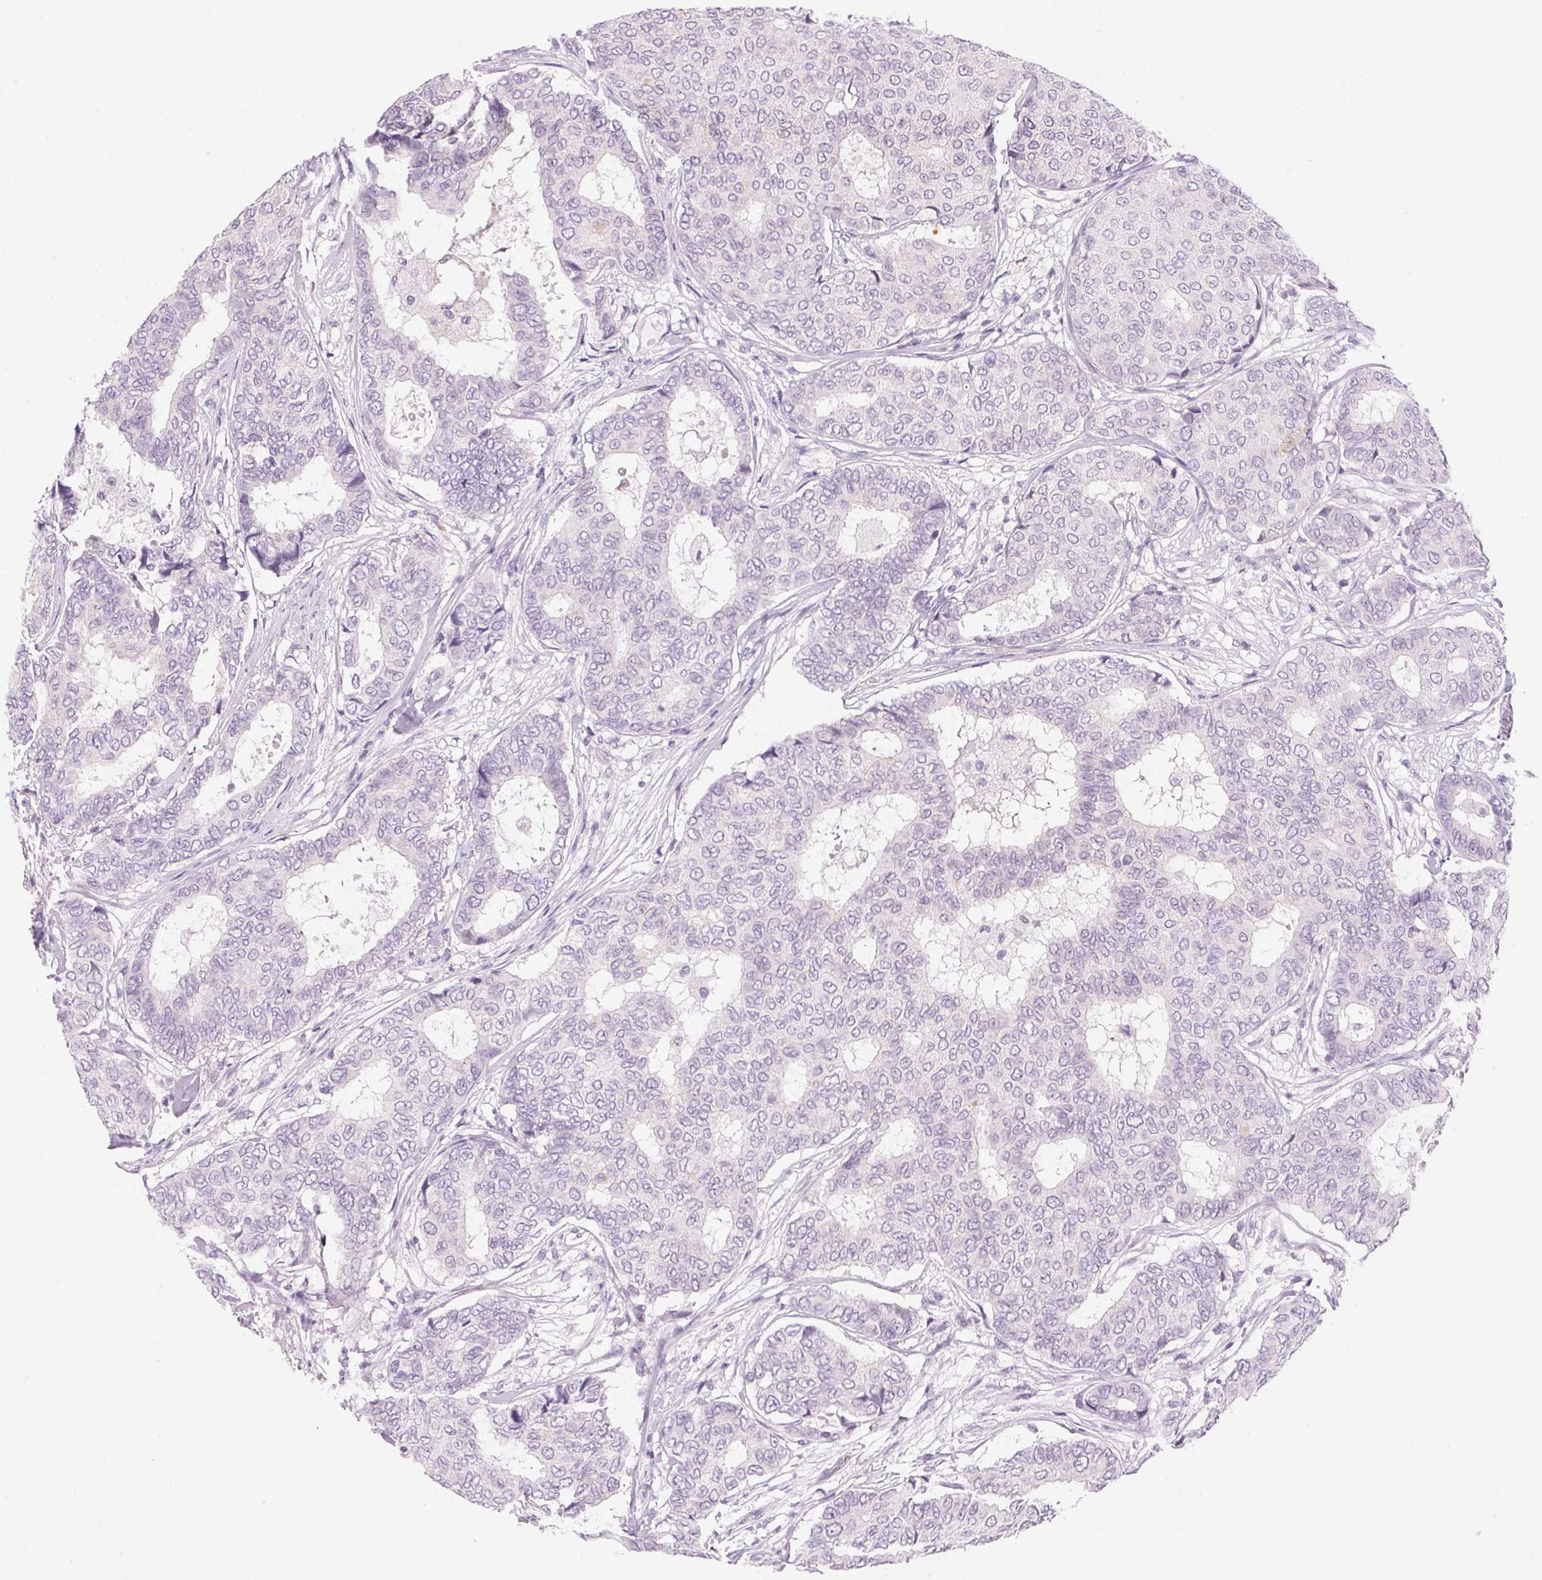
{"staining": {"intensity": "negative", "quantity": "none", "location": "none"}, "tissue": "breast cancer", "cell_type": "Tumor cells", "image_type": "cancer", "snomed": [{"axis": "morphology", "description": "Duct carcinoma"}, {"axis": "topography", "description": "Breast"}], "caption": "This is an immunohistochemistry (IHC) histopathology image of human breast cancer (infiltrating ductal carcinoma). There is no expression in tumor cells.", "gene": "CYP11B1", "patient": {"sex": "female", "age": 75}}